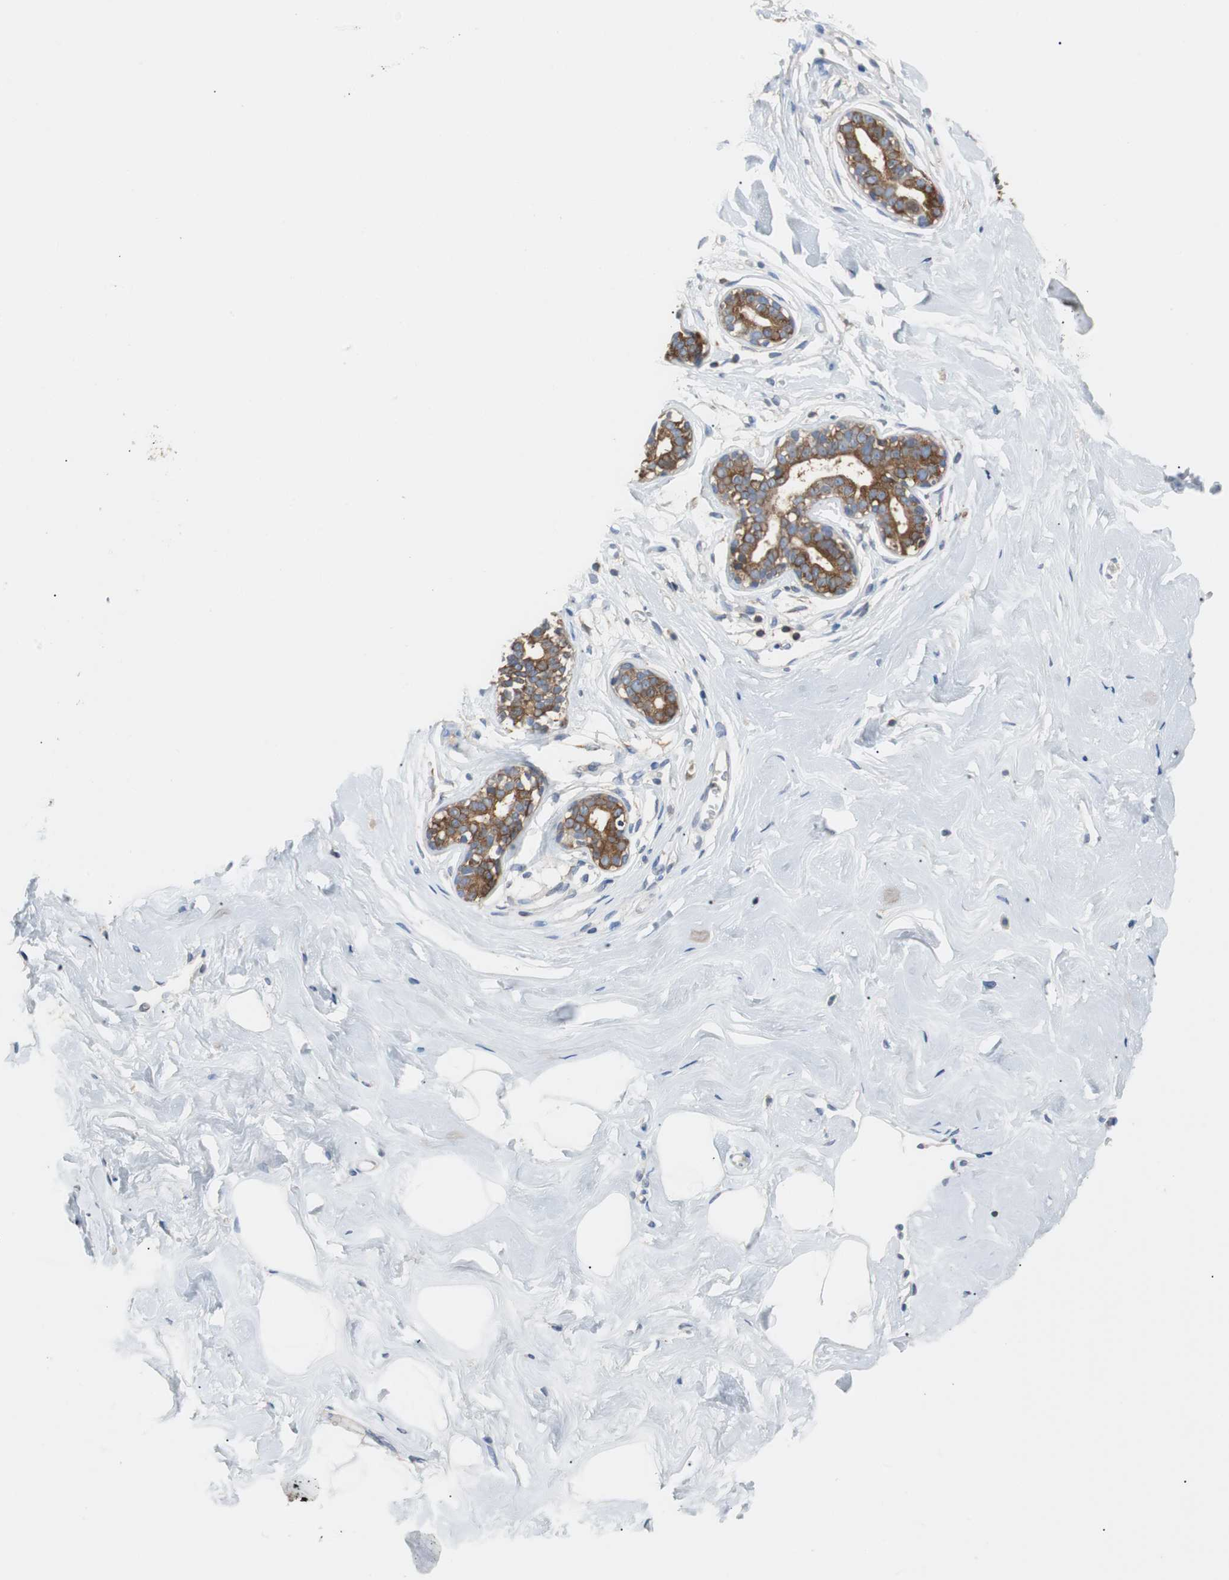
{"staining": {"intensity": "negative", "quantity": "none", "location": "none"}, "tissue": "breast", "cell_type": "Adipocytes", "image_type": "normal", "snomed": [{"axis": "morphology", "description": "Normal tissue, NOS"}, {"axis": "topography", "description": "Breast"}], "caption": "This is an immunohistochemistry (IHC) micrograph of unremarkable breast. There is no expression in adipocytes.", "gene": "TSC22D4", "patient": {"sex": "female", "age": 23}}